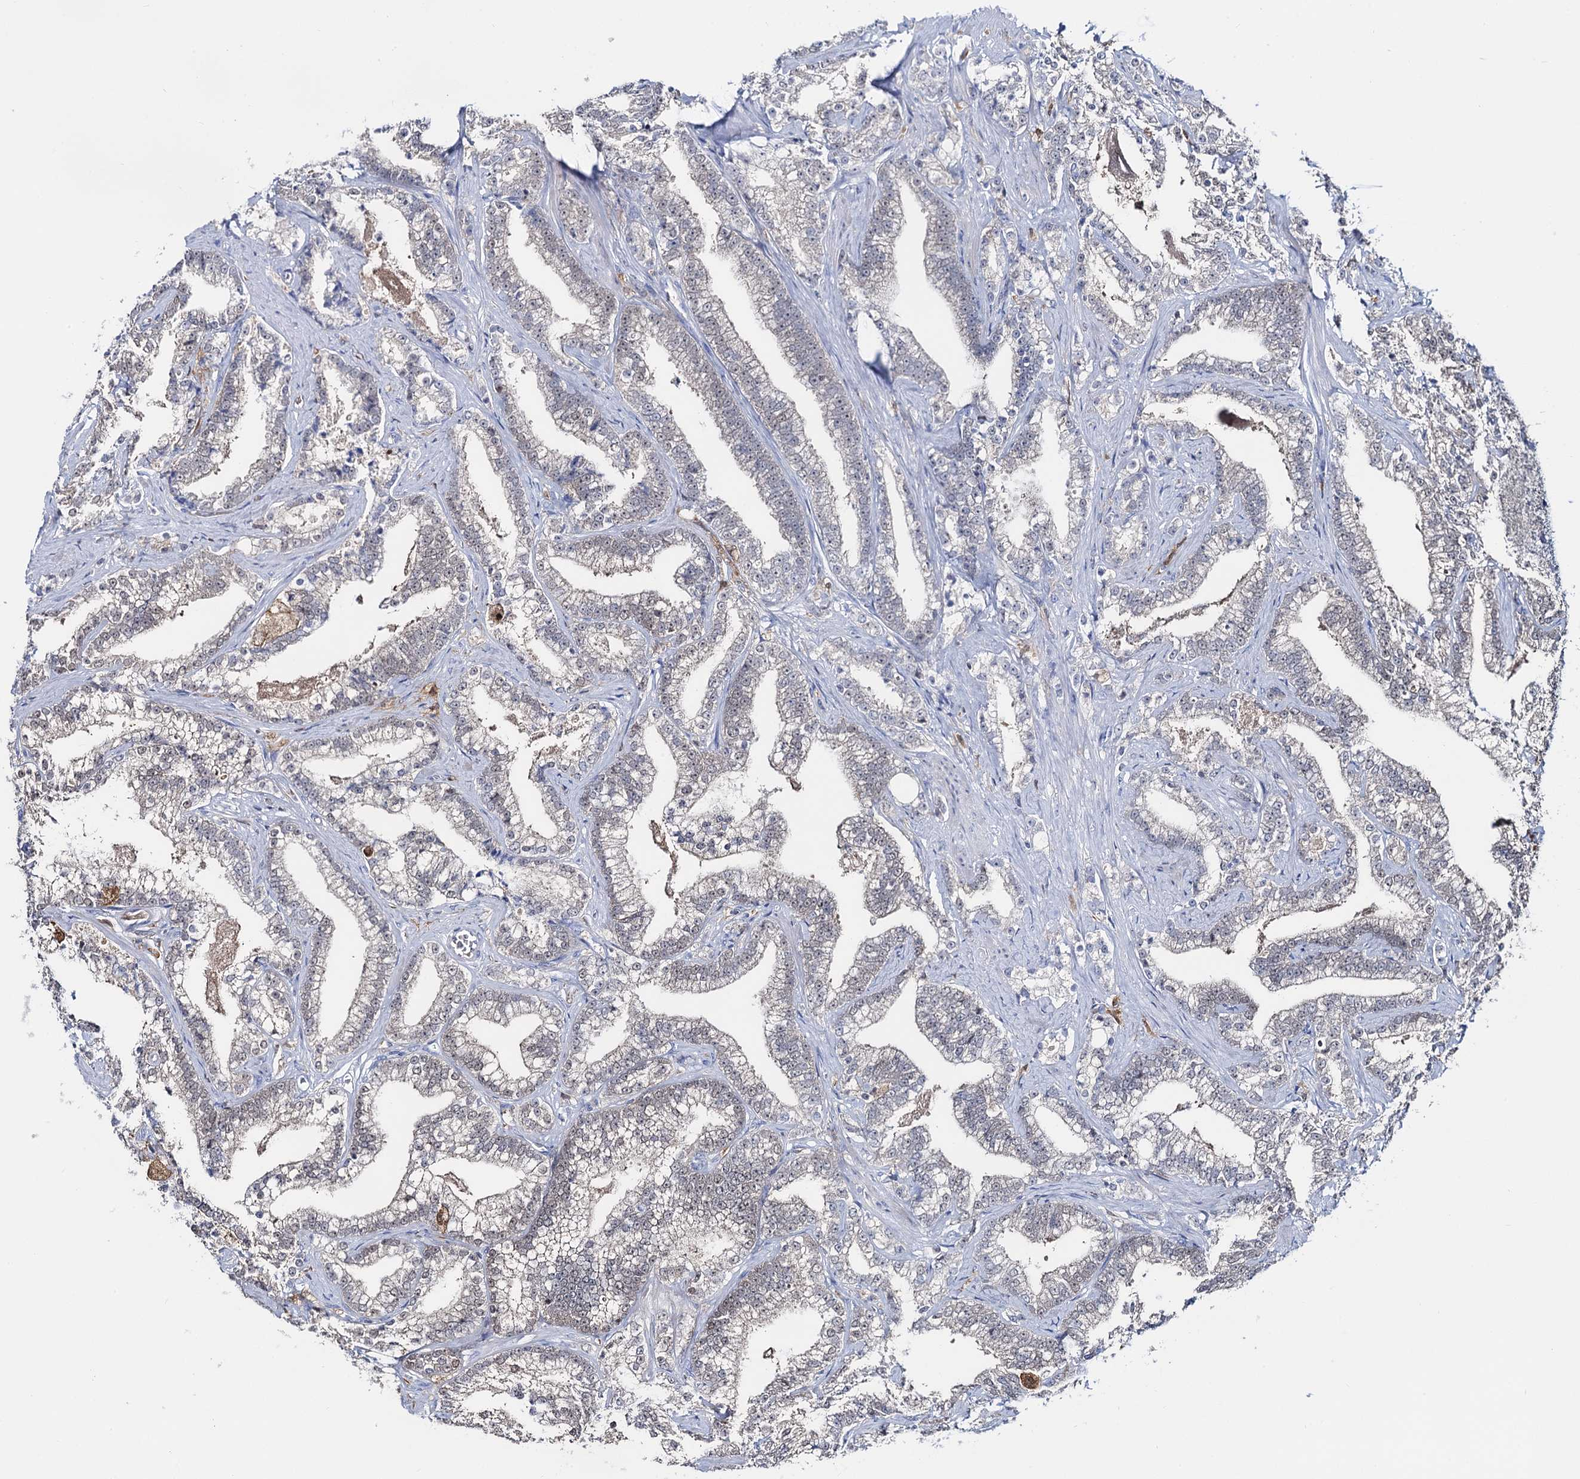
{"staining": {"intensity": "negative", "quantity": "none", "location": "none"}, "tissue": "prostate cancer", "cell_type": "Tumor cells", "image_type": "cancer", "snomed": [{"axis": "morphology", "description": "Adenocarcinoma, High grade"}, {"axis": "topography", "description": "Prostate and seminal vesicle, NOS"}], "caption": "Immunohistochemical staining of human prostate cancer (high-grade adenocarcinoma) displays no significant staining in tumor cells.", "gene": "FAH", "patient": {"sex": "male", "age": 67}}